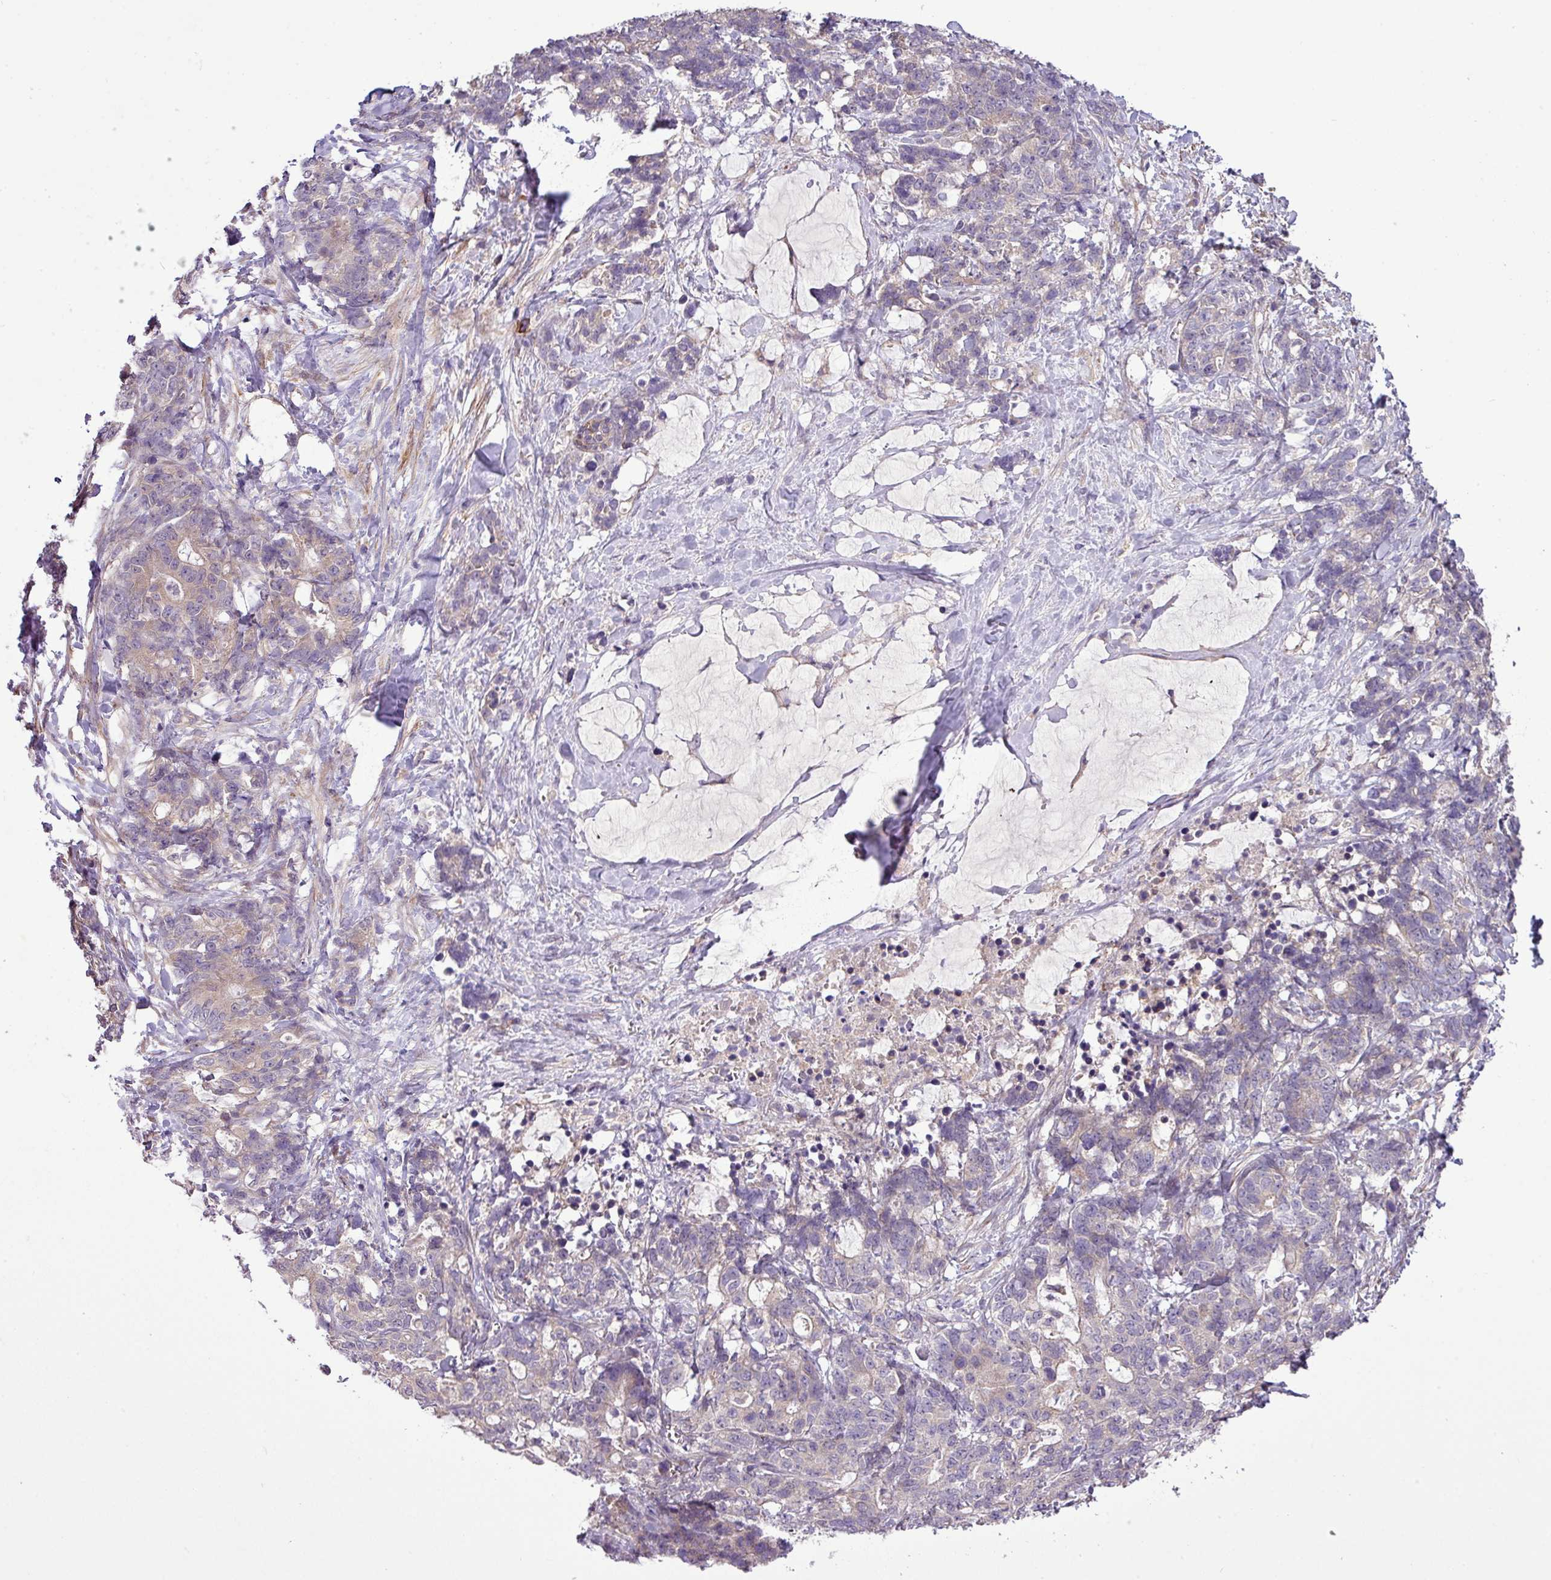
{"staining": {"intensity": "weak", "quantity": "<25%", "location": "cytoplasmic/membranous"}, "tissue": "stomach cancer", "cell_type": "Tumor cells", "image_type": "cancer", "snomed": [{"axis": "morphology", "description": "Normal tissue, NOS"}, {"axis": "morphology", "description": "Adenocarcinoma, NOS"}, {"axis": "topography", "description": "Stomach"}], "caption": "An IHC micrograph of stomach cancer (adenocarcinoma) is shown. There is no staining in tumor cells of stomach cancer (adenocarcinoma).", "gene": "XIAP", "patient": {"sex": "female", "age": 64}}